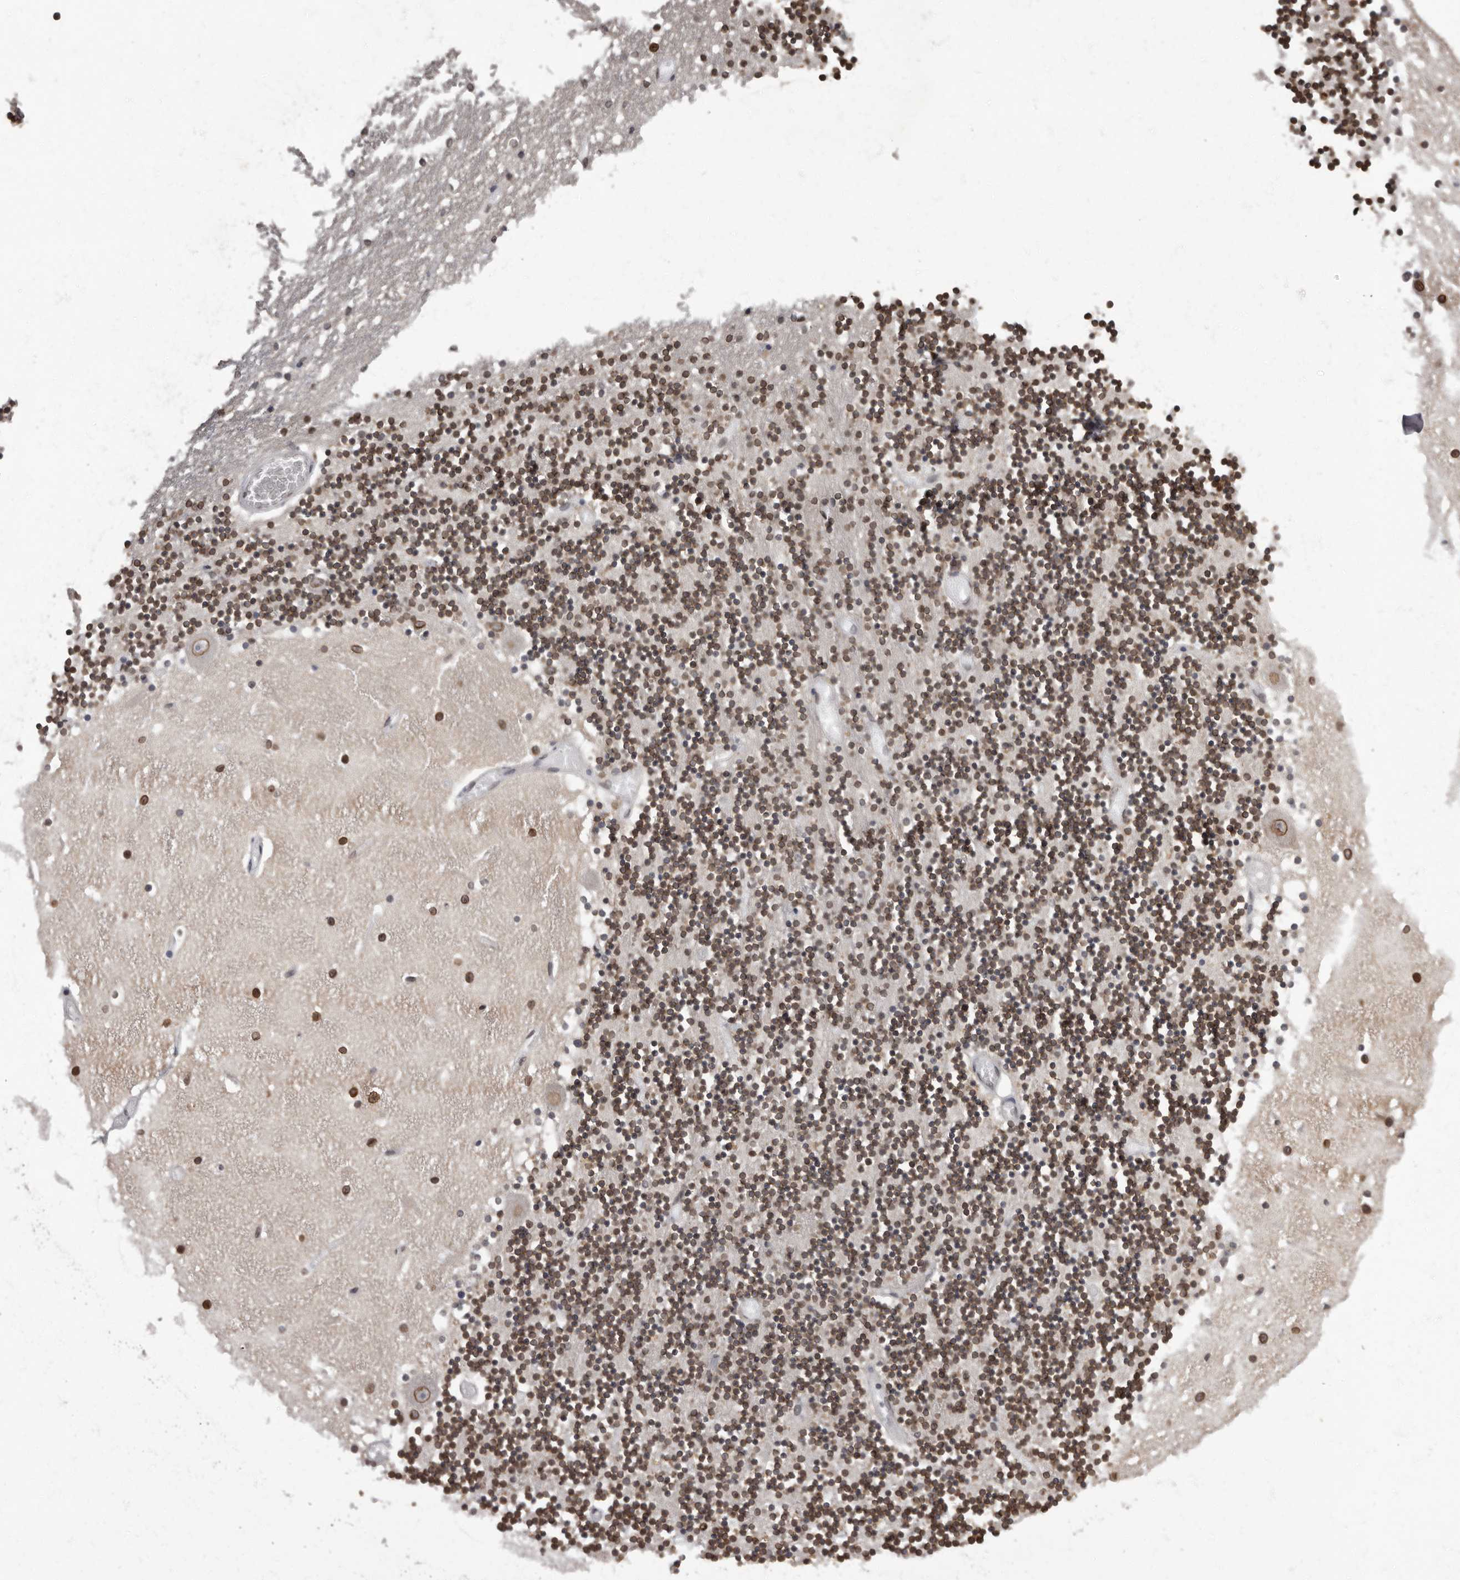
{"staining": {"intensity": "strong", "quantity": "25%-75%", "location": "cytoplasmic/membranous,nuclear"}, "tissue": "cerebellum", "cell_type": "Cells in granular layer", "image_type": "normal", "snomed": [{"axis": "morphology", "description": "Normal tissue, NOS"}, {"axis": "topography", "description": "Cerebellum"}], "caption": "High-power microscopy captured an immunohistochemistry image of benign cerebellum, revealing strong cytoplasmic/membranous,nuclear positivity in about 25%-75% of cells in granular layer.", "gene": "C1orf50", "patient": {"sex": "female", "age": 28}}